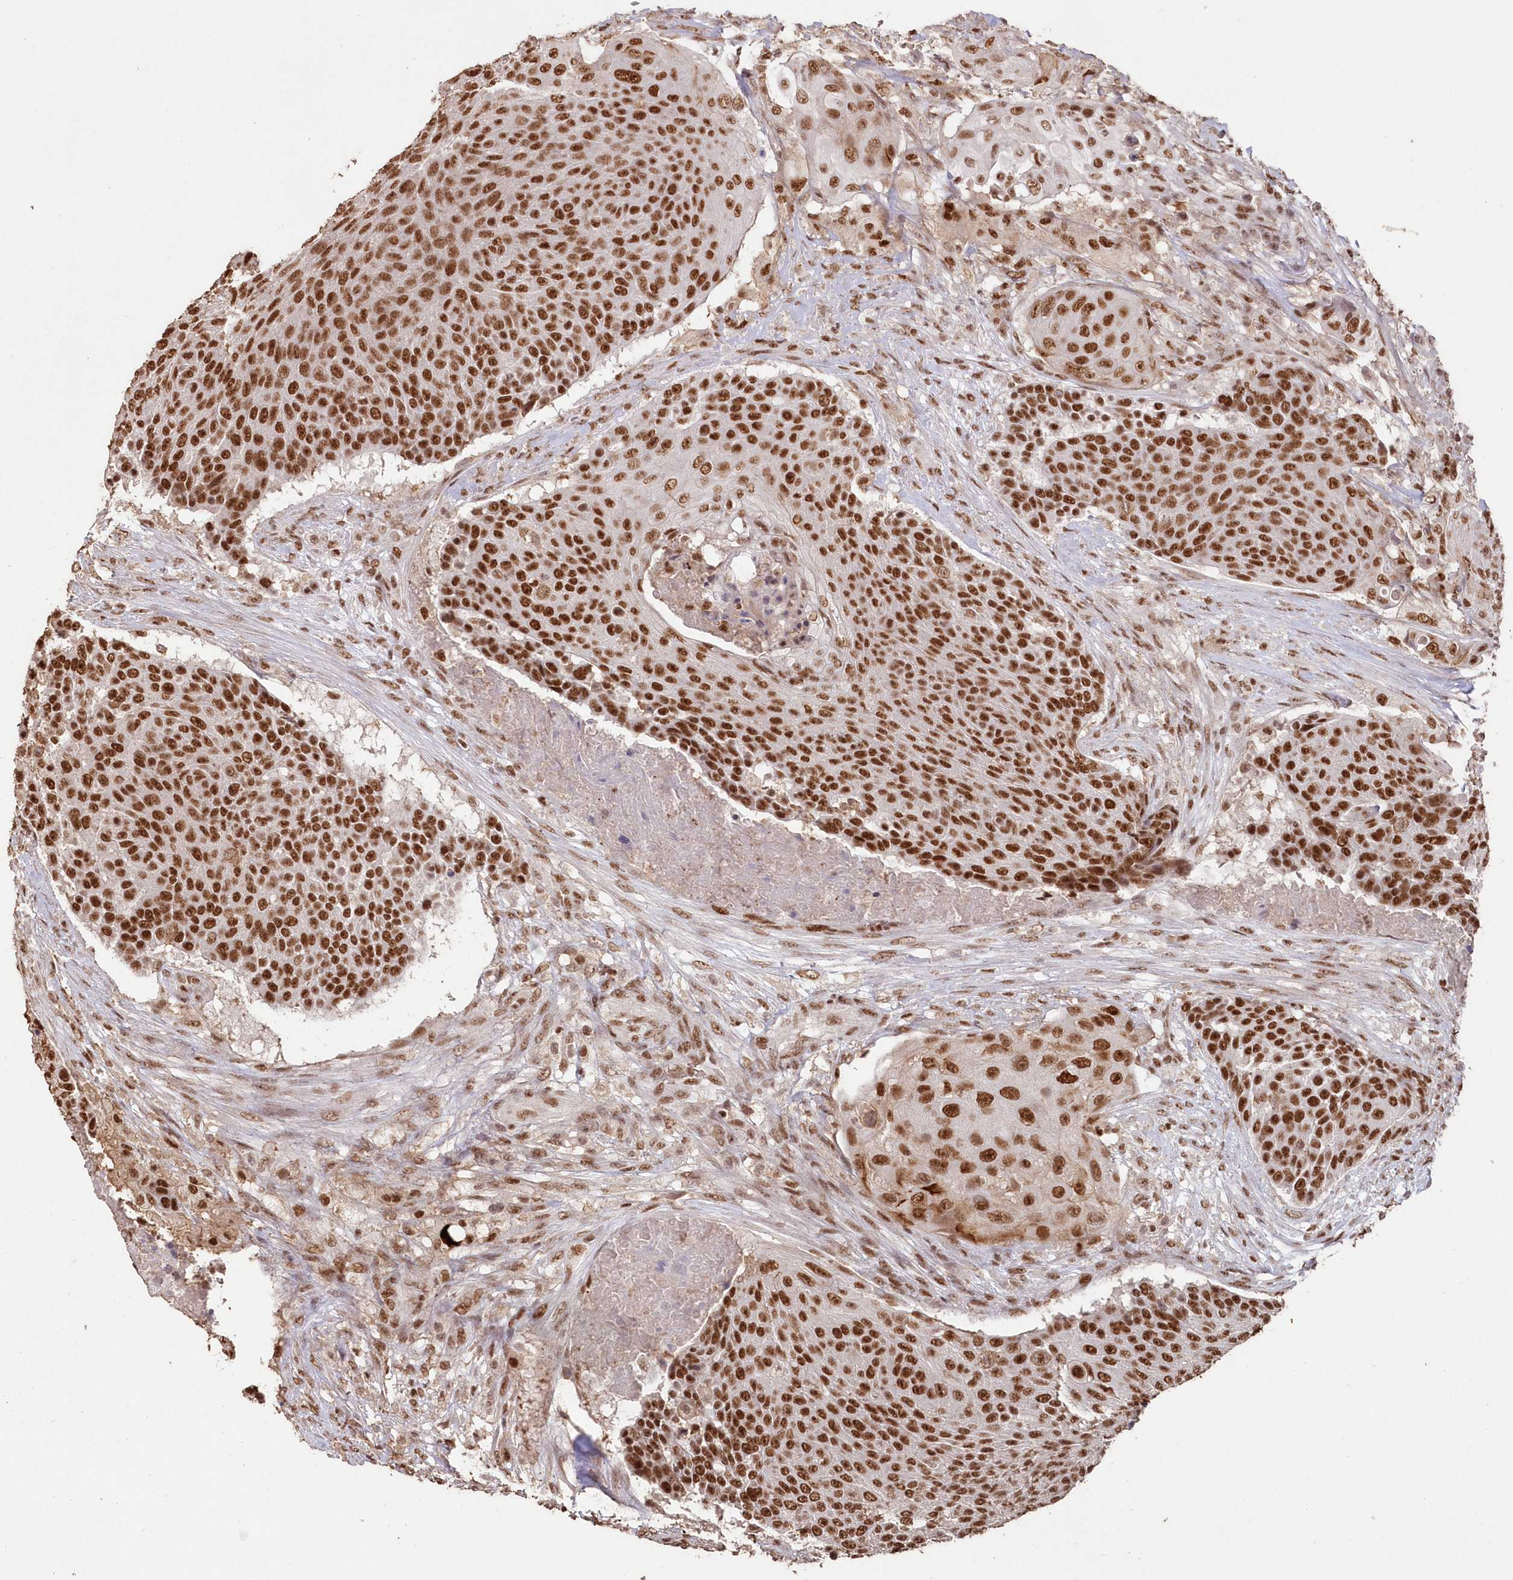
{"staining": {"intensity": "strong", "quantity": ">75%", "location": "nuclear"}, "tissue": "urothelial cancer", "cell_type": "Tumor cells", "image_type": "cancer", "snomed": [{"axis": "morphology", "description": "Urothelial carcinoma, High grade"}, {"axis": "topography", "description": "Urinary bladder"}], "caption": "Urothelial cancer was stained to show a protein in brown. There is high levels of strong nuclear staining in about >75% of tumor cells.", "gene": "PDS5A", "patient": {"sex": "female", "age": 63}}